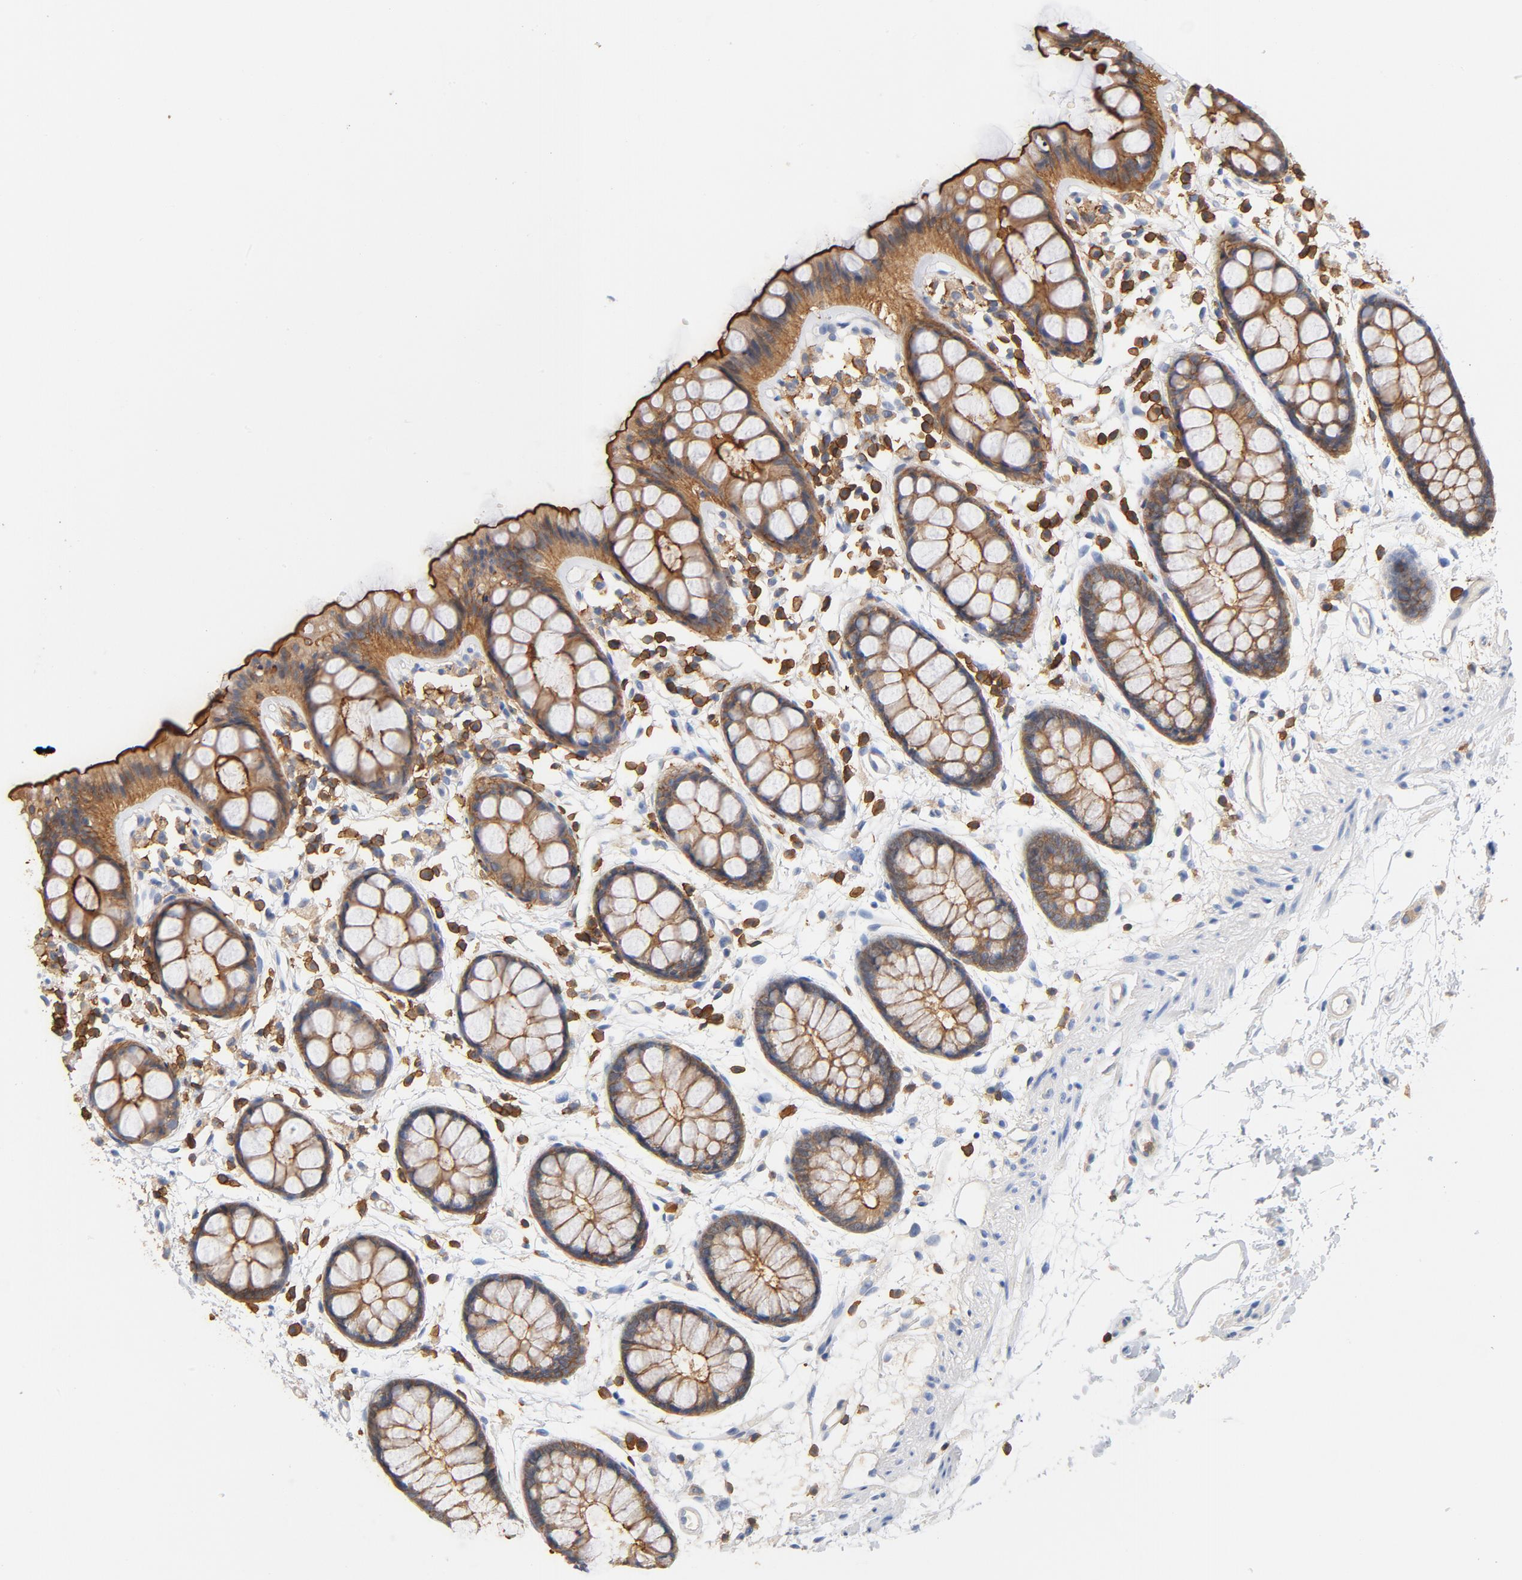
{"staining": {"intensity": "moderate", "quantity": ">75%", "location": "cytoplasmic/membranous"}, "tissue": "rectum", "cell_type": "Glandular cells", "image_type": "normal", "snomed": [{"axis": "morphology", "description": "Normal tissue, NOS"}, {"axis": "topography", "description": "Rectum"}], "caption": "DAB immunohistochemical staining of benign human rectum demonstrates moderate cytoplasmic/membranous protein staining in approximately >75% of glandular cells. (DAB (3,3'-diaminobenzidine) = brown stain, brightfield microscopy at high magnification).", "gene": "EZR", "patient": {"sex": "female", "age": 66}}